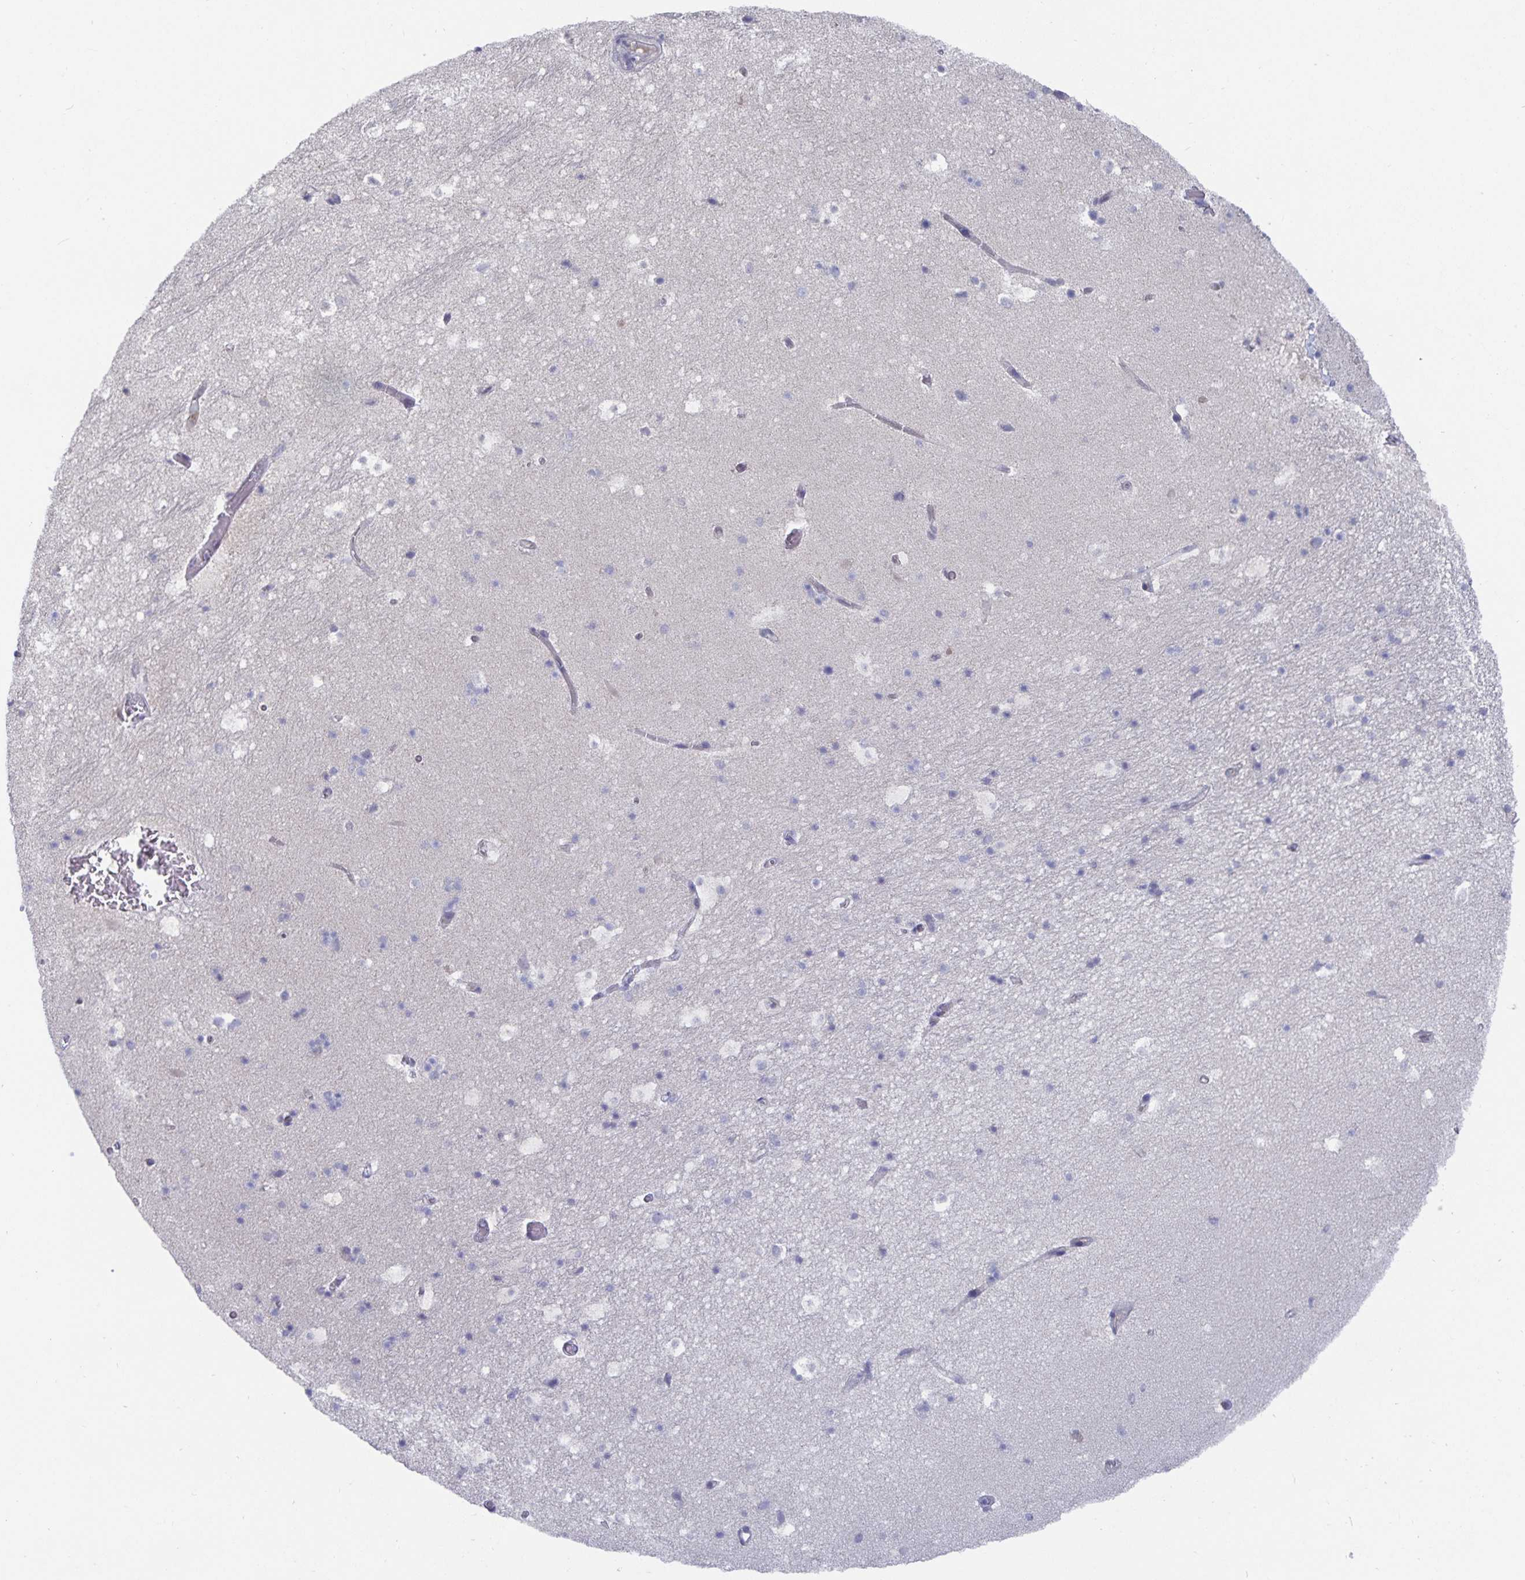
{"staining": {"intensity": "negative", "quantity": "none", "location": "none"}, "tissue": "hippocampus", "cell_type": "Glial cells", "image_type": "normal", "snomed": [{"axis": "morphology", "description": "Normal tissue, NOS"}, {"axis": "topography", "description": "Hippocampus"}], "caption": "This is an immunohistochemistry histopathology image of benign hippocampus. There is no positivity in glial cells.", "gene": "ZIK1", "patient": {"sex": "male", "age": 26}}